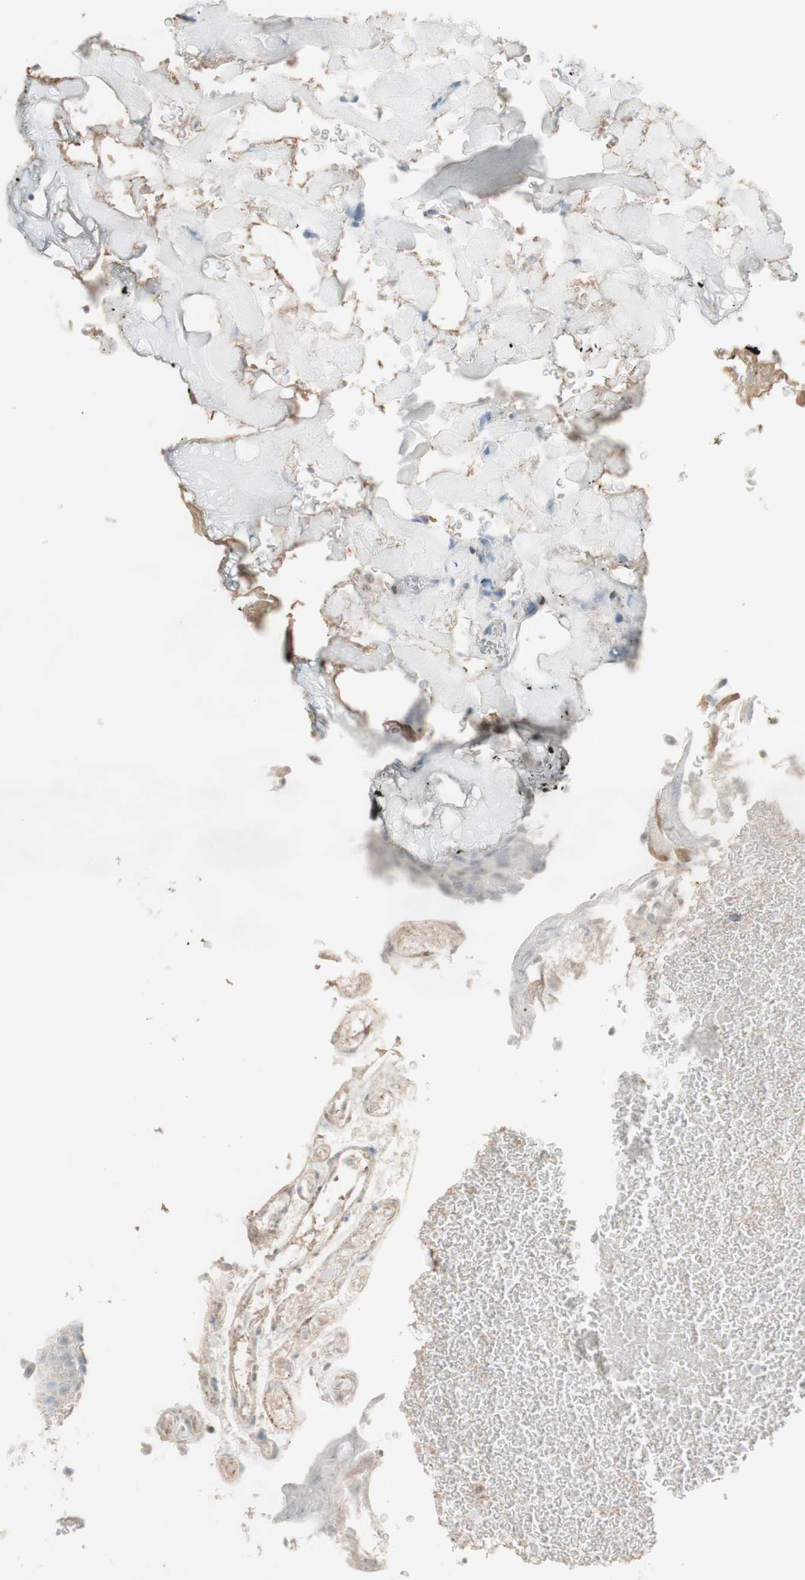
{"staining": {"intensity": "negative", "quantity": "none", "location": "none"}, "tissue": "urothelial cancer", "cell_type": "Tumor cells", "image_type": "cancer", "snomed": [{"axis": "morphology", "description": "Urothelial carcinoma, Low grade"}, {"axis": "topography", "description": "Urinary bladder"}], "caption": "Immunohistochemical staining of human urothelial cancer exhibits no significant staining in tumor cells. (DAB (3,3'-diaminobenzidine) IHC, high magnification).", "gene": "MUC3A", "patient": {"sex": "male", "age": 78}}